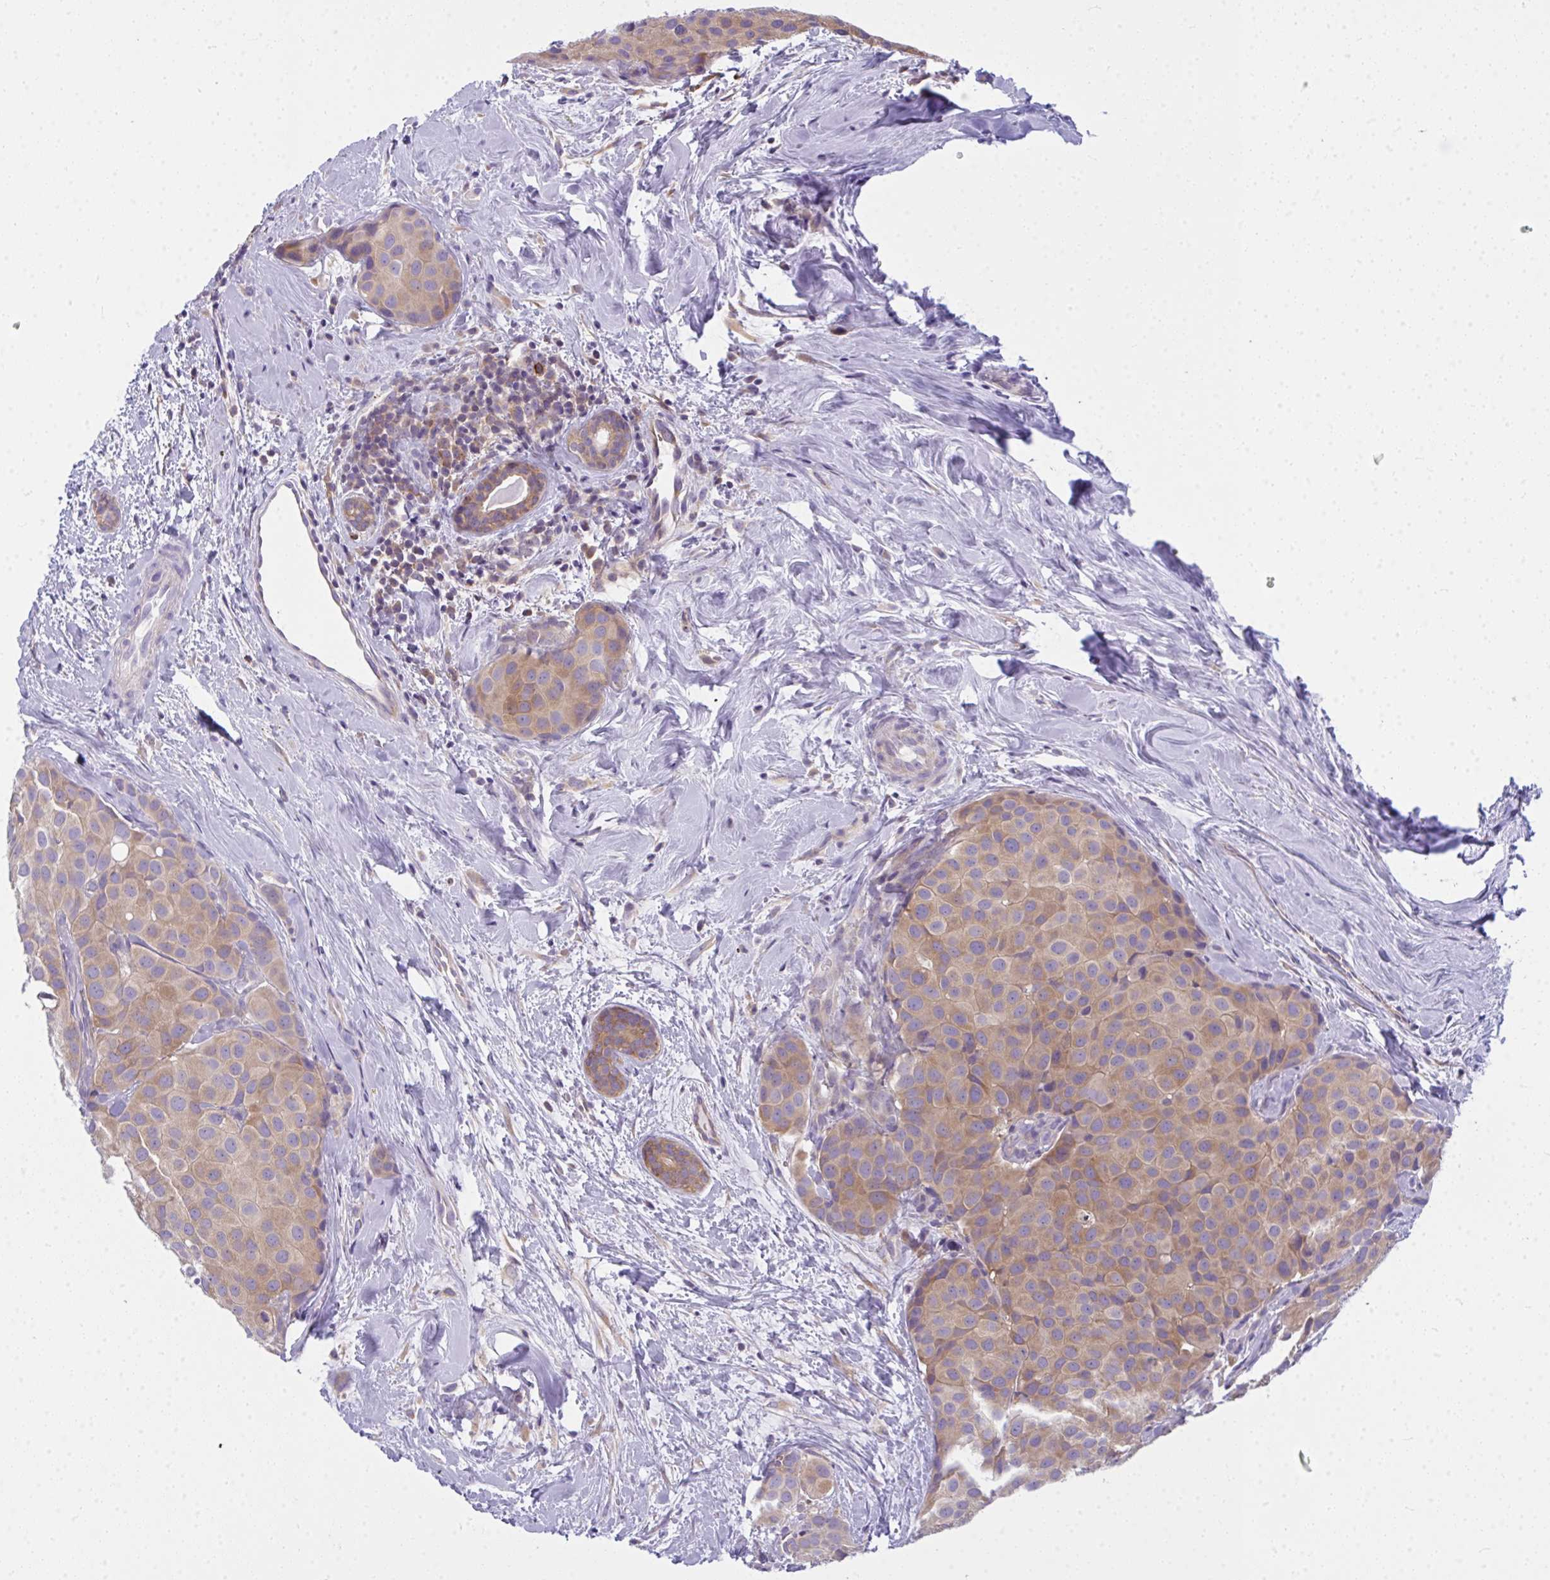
{"staining": {"intensity": "moderate", "quantity": ">75%", "location": "cytoplasmic/membranous"}, "tissue": "breast cancer", "cell_type": "Tumor cells", "image_type": "cancer", "snomed": [{"axis": "morphology", "description": "Duct carcinoma"}, {"axis": "topography", "description": "Breast"}], "caption": "A high-resolution histopathology image shows immunohistochemistry (IHC) staining of breast cancer (intraductal carcinoma), which shows moderate cytoplasmic/membranous staining in approximately >75% of tumor cells.", "gene": "SLC30A6", "patient": {"sex": "female", "age": 70}}